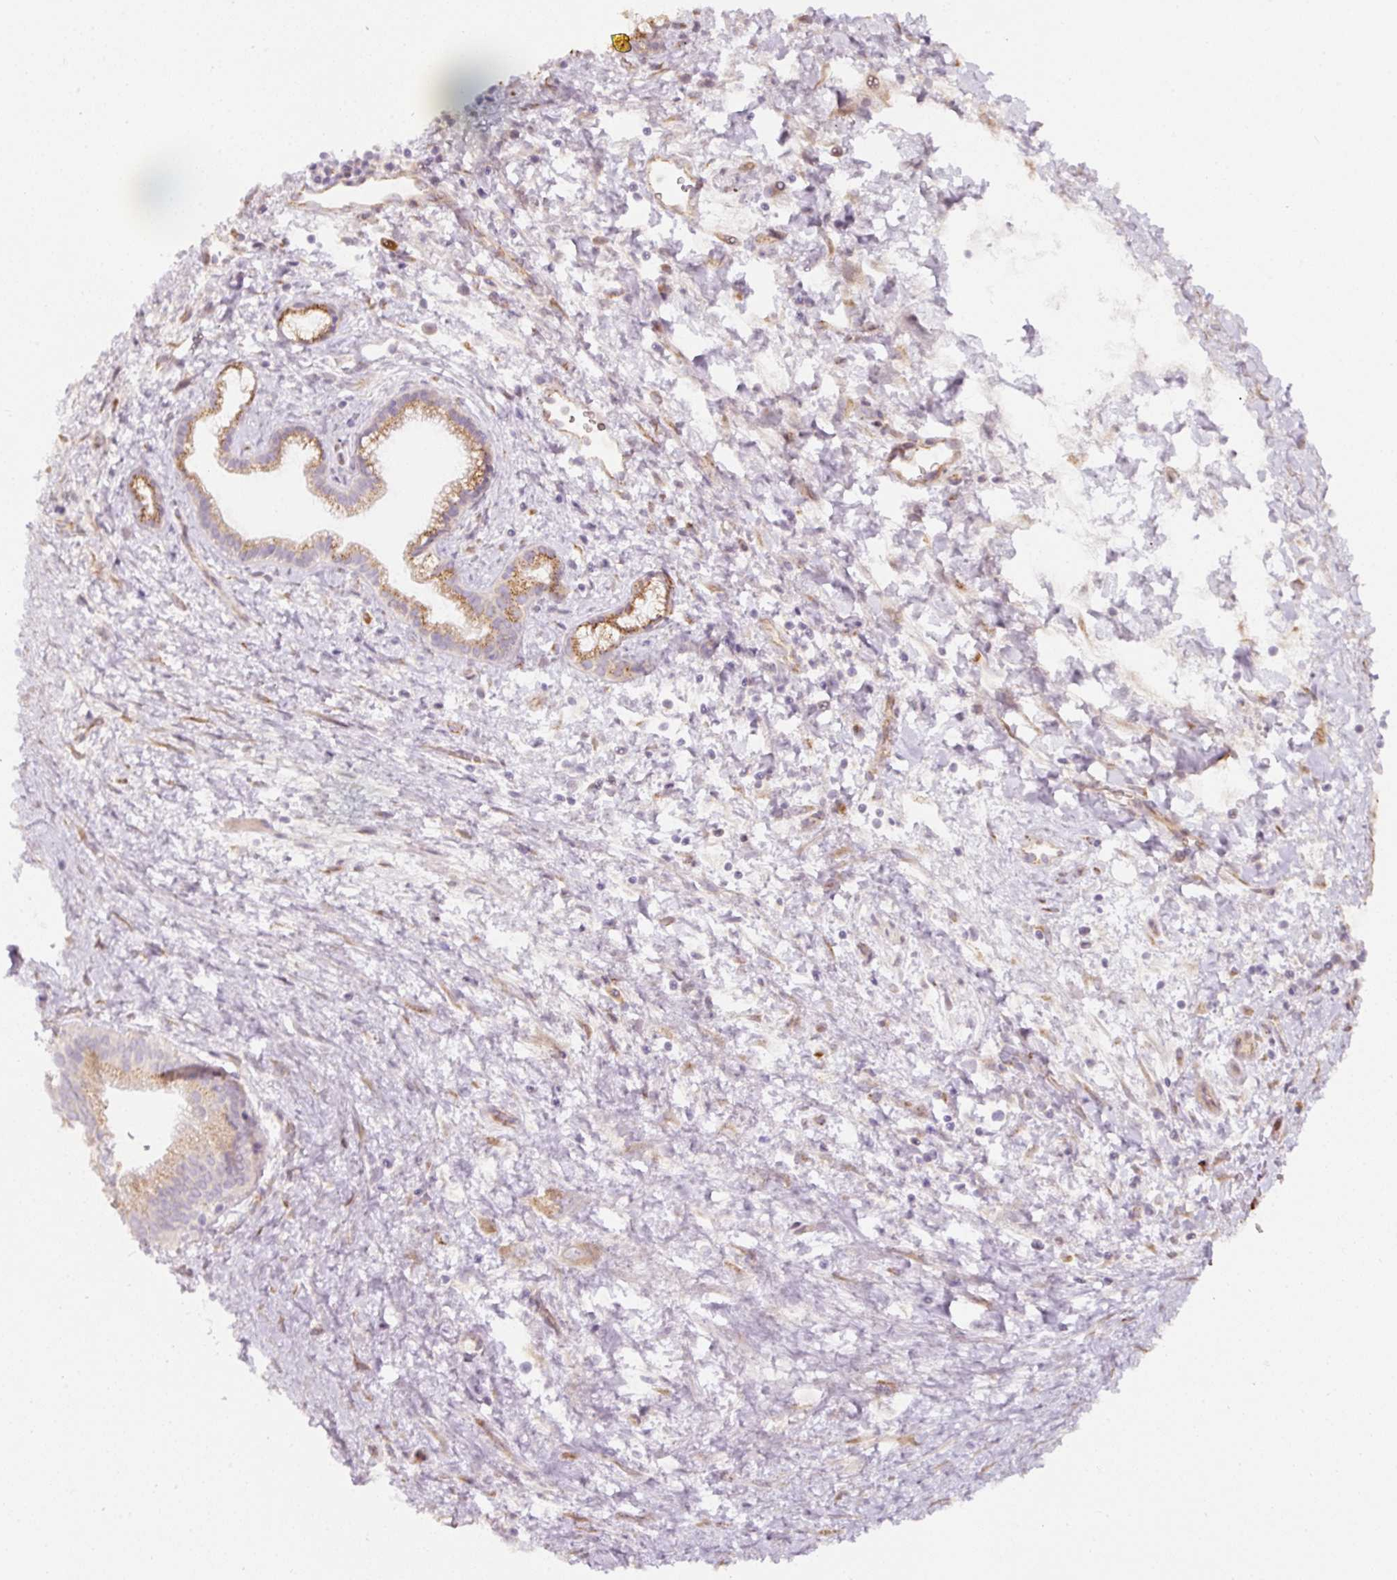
{"staining": {"intensity": "moderate", "quantity": "25%-75%", "location": "cytoplasmic/membranous"}, "tissue": "pancreatic cancer", "cell_type": "Tumor cells", "image_type": "cancer", "snomed": [{"axis": "morphology", "description": "Adenocarcinoma, NOS"}, {"axis": "topography", "description": "Pancreas"}], "caption": "Immunohistochemistry (IHC) histopathology image of human pancreatic cancer (adenocarcinoma) stained for a protein (brown), which displays medium levels of moderate cytoplasmic/membranous expression in approximately 25%-75% of tumor cells.", "gene": "NBPF11", "patient": {"sex": "male", "age": 68}}